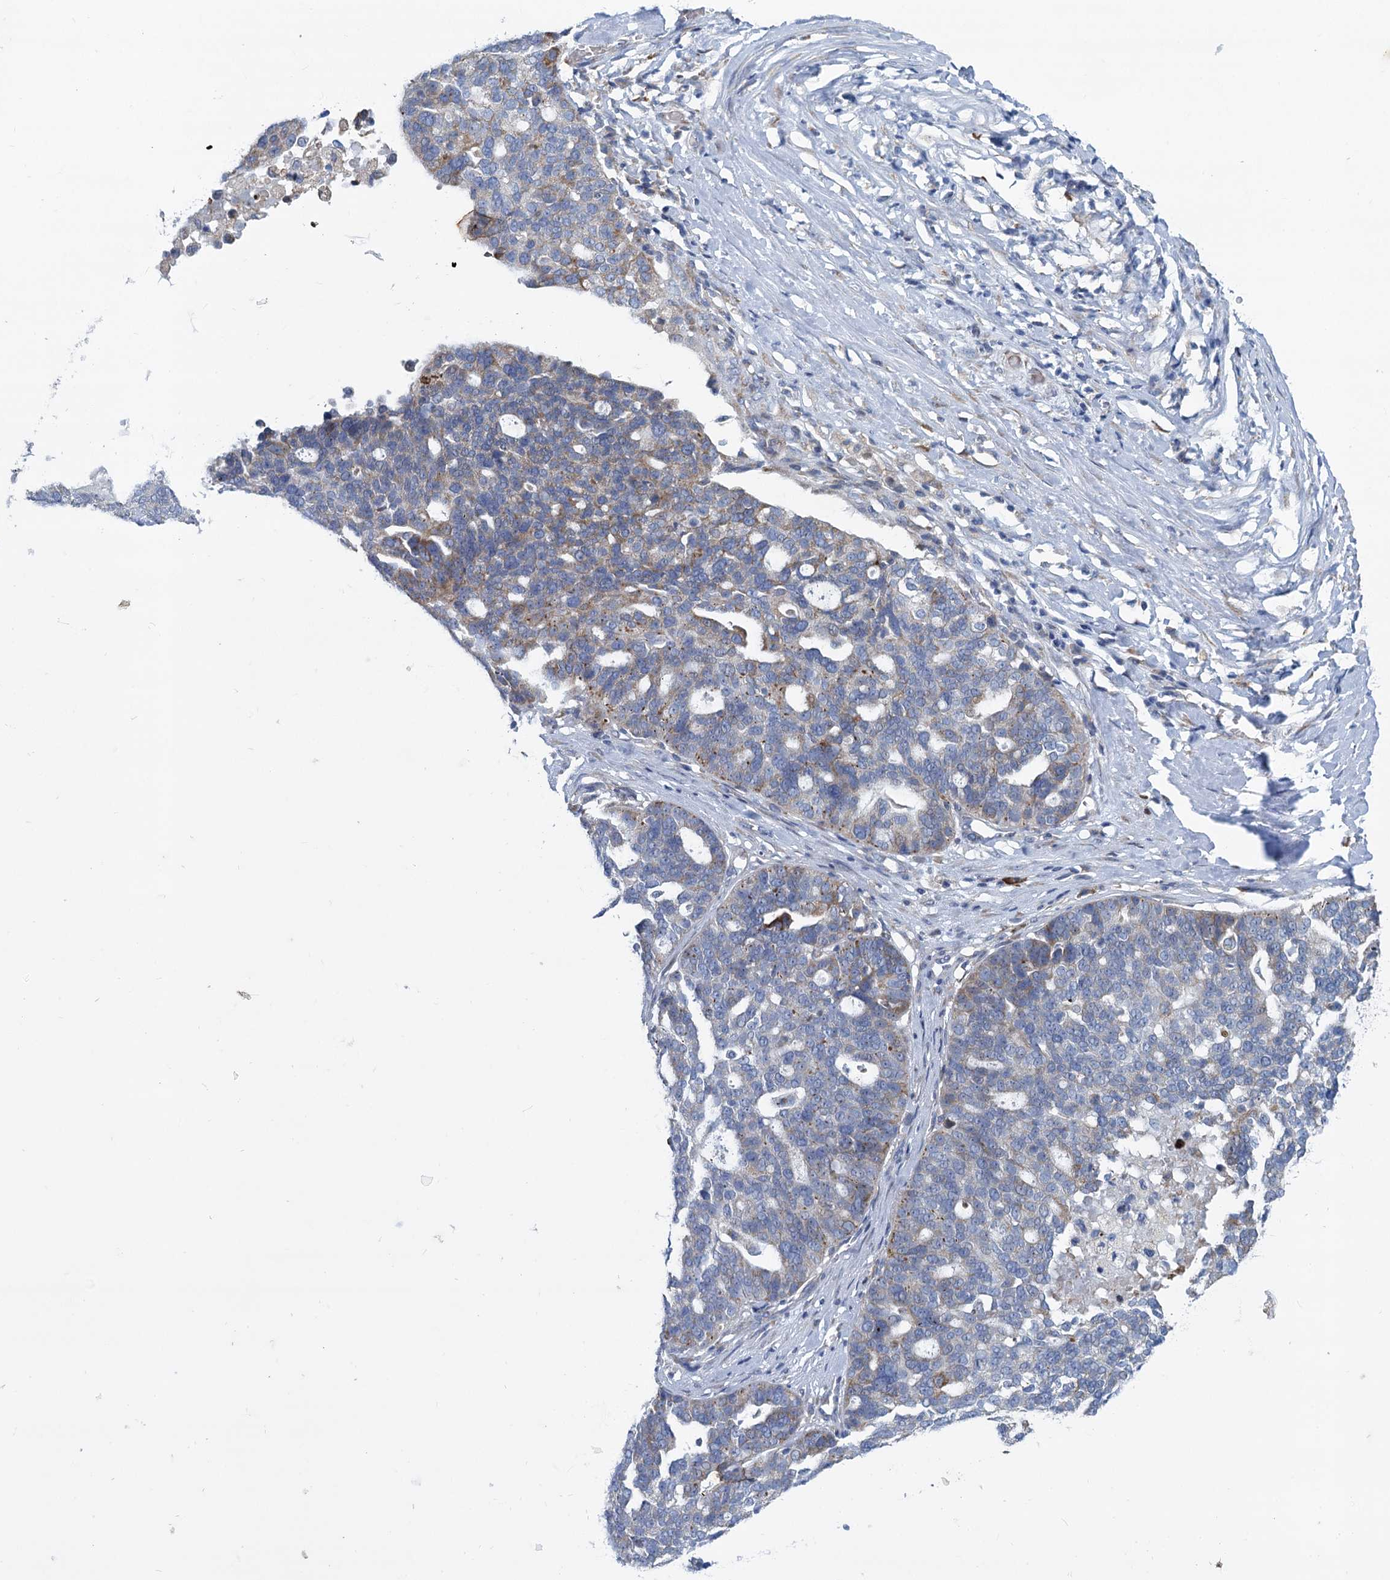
{"staining": {"intensity": "weak", "quantity": "25%-75%", "location": "cytoplasmic/membranous"}, "tissue": "ovarian cancer", "cell_type": "Tumor cells", "image_type": "cancer", "snomed": [{"axis": "morphology", "description": "Cystadenocarcinoma, serous, NOS"}, {"axis": "topography", "description": "Ovary"}], "caption": "Ovarian serous cystadenocarcinoma was stained to show a protein in brown. There is low levels of weak cytoplasmic/membranous positivity in approximately 25%-75% of tumor cells.", "gene": "PRSS35", "patient": {"sex": "female", "age": 59}}